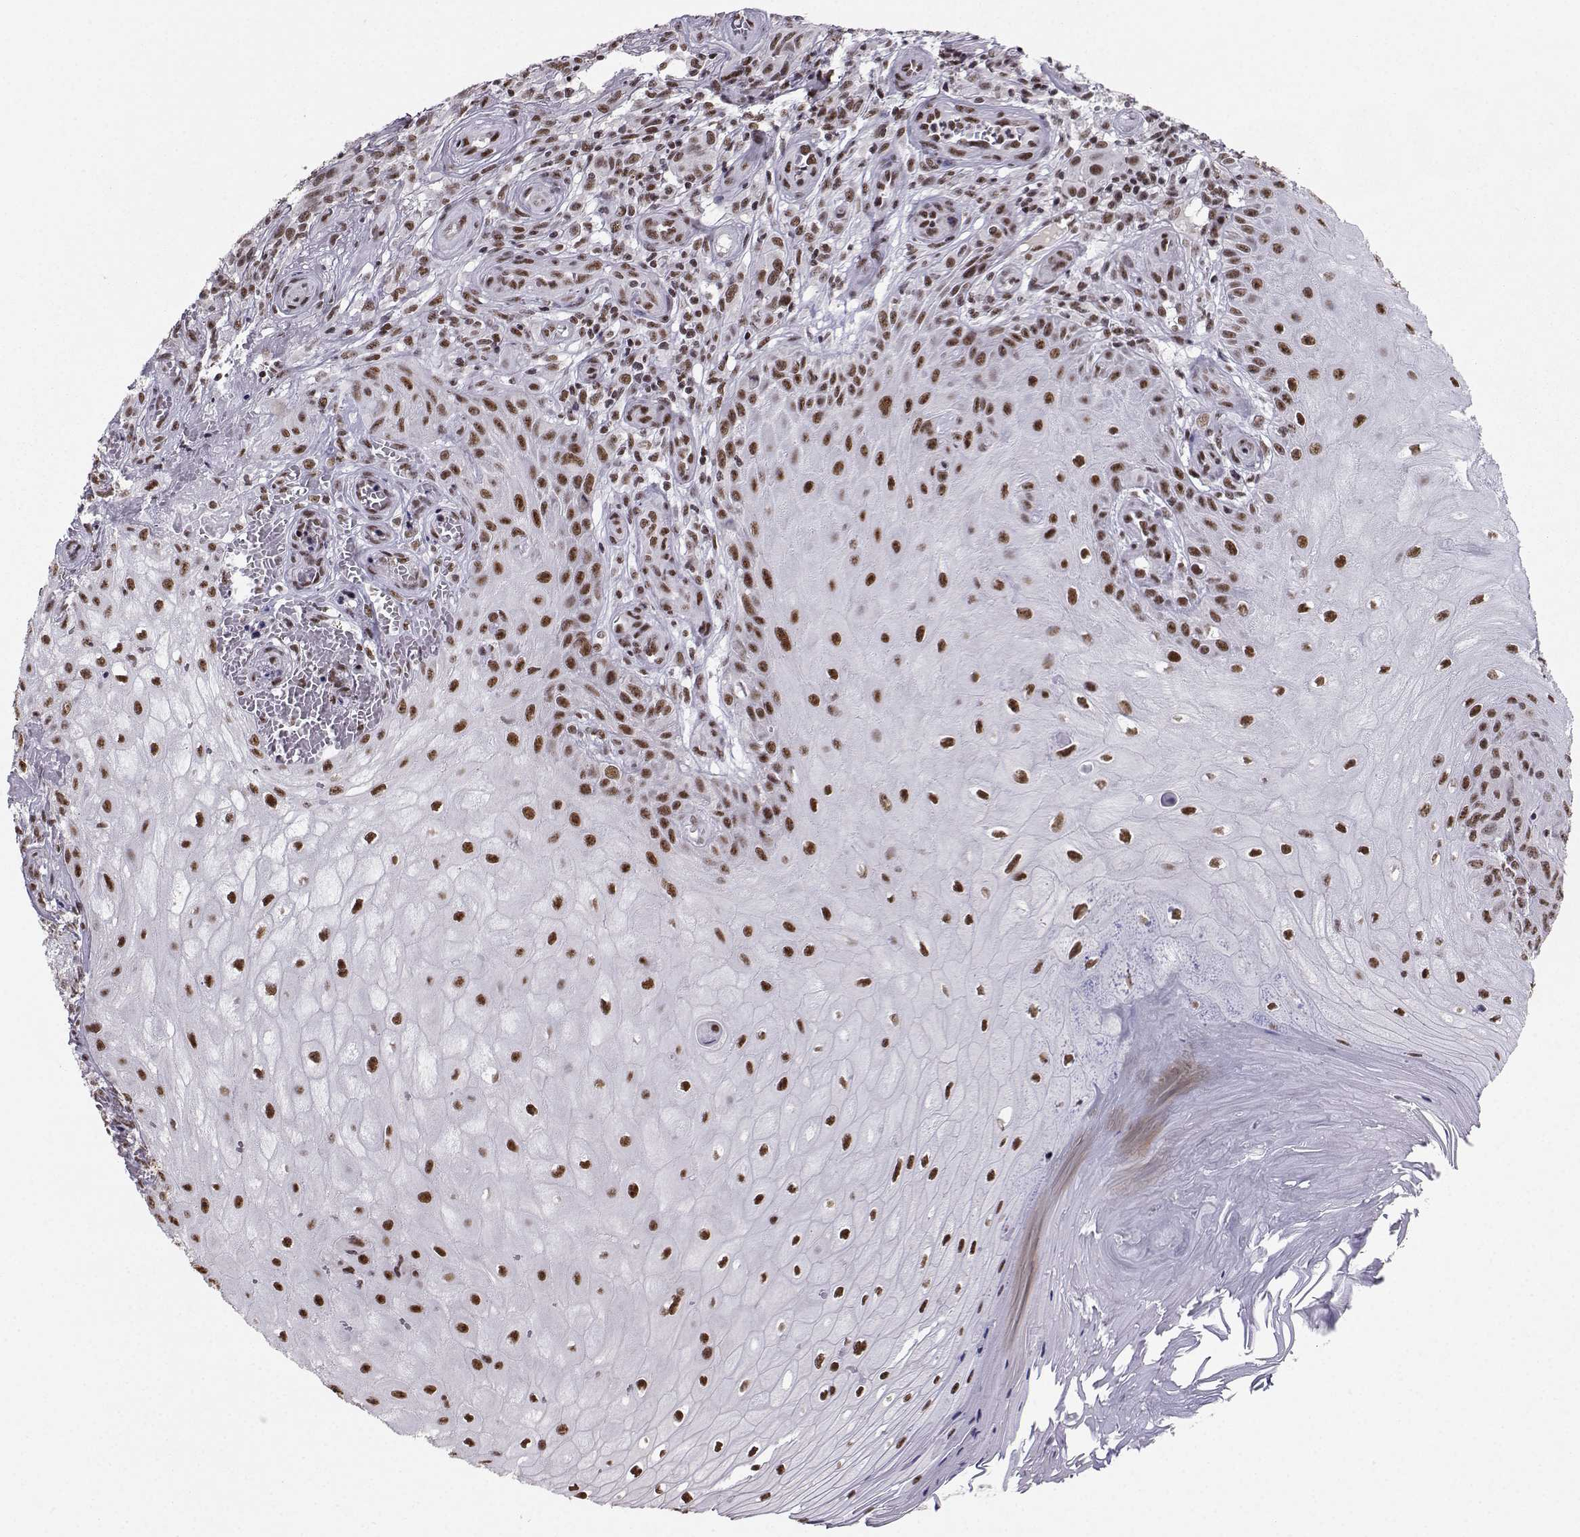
{"staining": {"intensity": "moderate", "quantity": "25%-75%", "location": "nuclear"}, "tissue": "melanoma", "cell_type": "Tumor cells", "image_type": "cancer", "snomed": [{"axis": "morphology", "description": "Malignant melanoma, NOS"}, {"axis": "topography", "description": "Skin"}], "caption": "High-power microscopy captured an immunohistochemistry (IHC) image of melanoma, revealing moderate nuclear positivity in about 25%-75% of tumor cells.", "gene": "SNRPB2", "patient": {"sex": "female", "age": 53}}